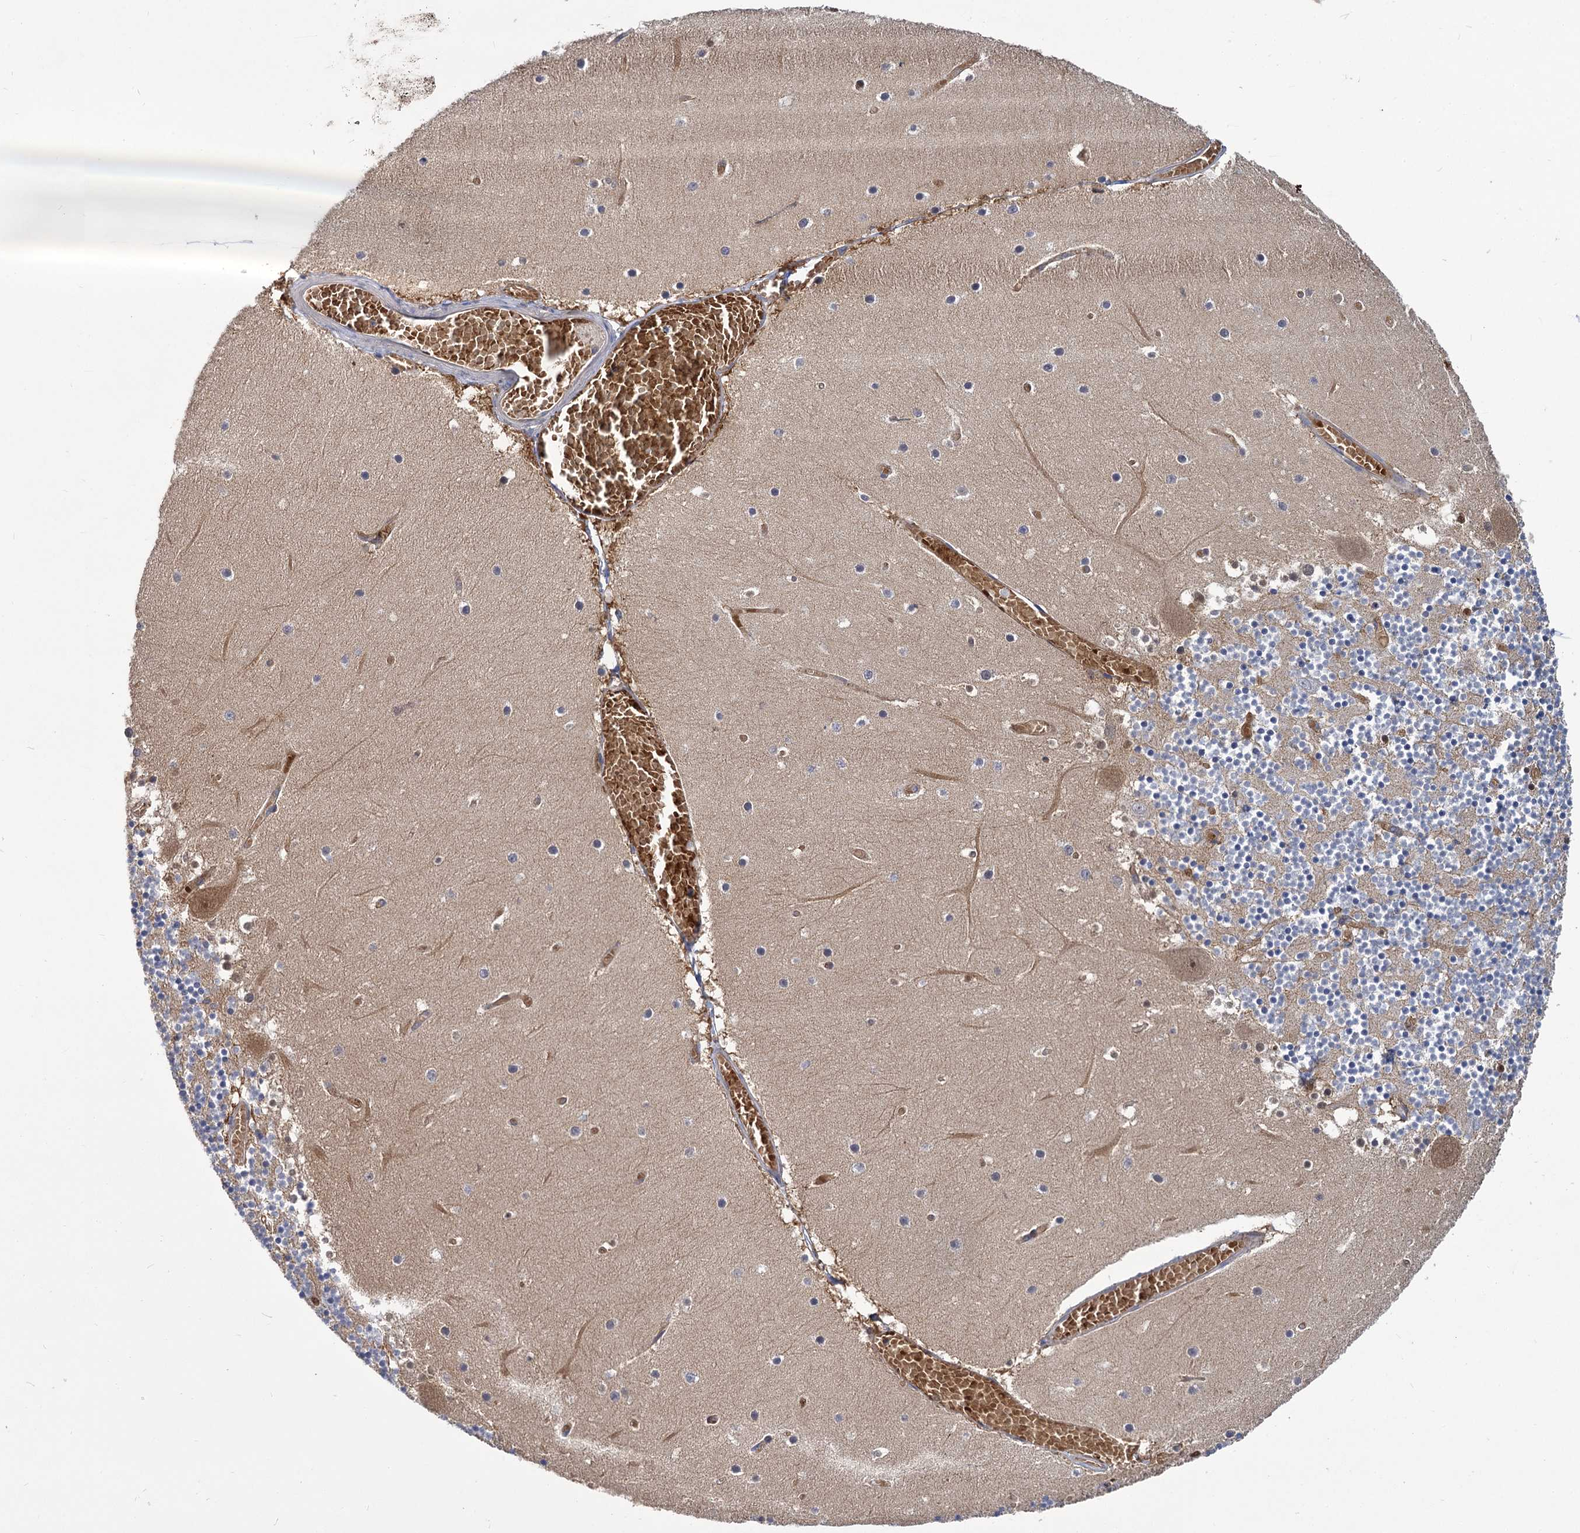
{"staining": {"intensity": "moderate", "quantity": "<25%", "location": "cytoplasmic/membranous"}, "tissue": "cerebellum", "cell_type": "Cells in granular layer", "image_type": "normal", "snomed": [{"axis": "morphology", "description": "Normal tissue, NOS"}, {"axis": "topography", "description": "Cerebellum"}], "caption": "Immunohistochemical staining of unremarkable cerebellum displays low levels of moderate cytoplasmic/membranous positivity in approximately <25% of cells in granular layer.", "gene": "GCLC", "patient": {"sex": "female", "age": 28}}